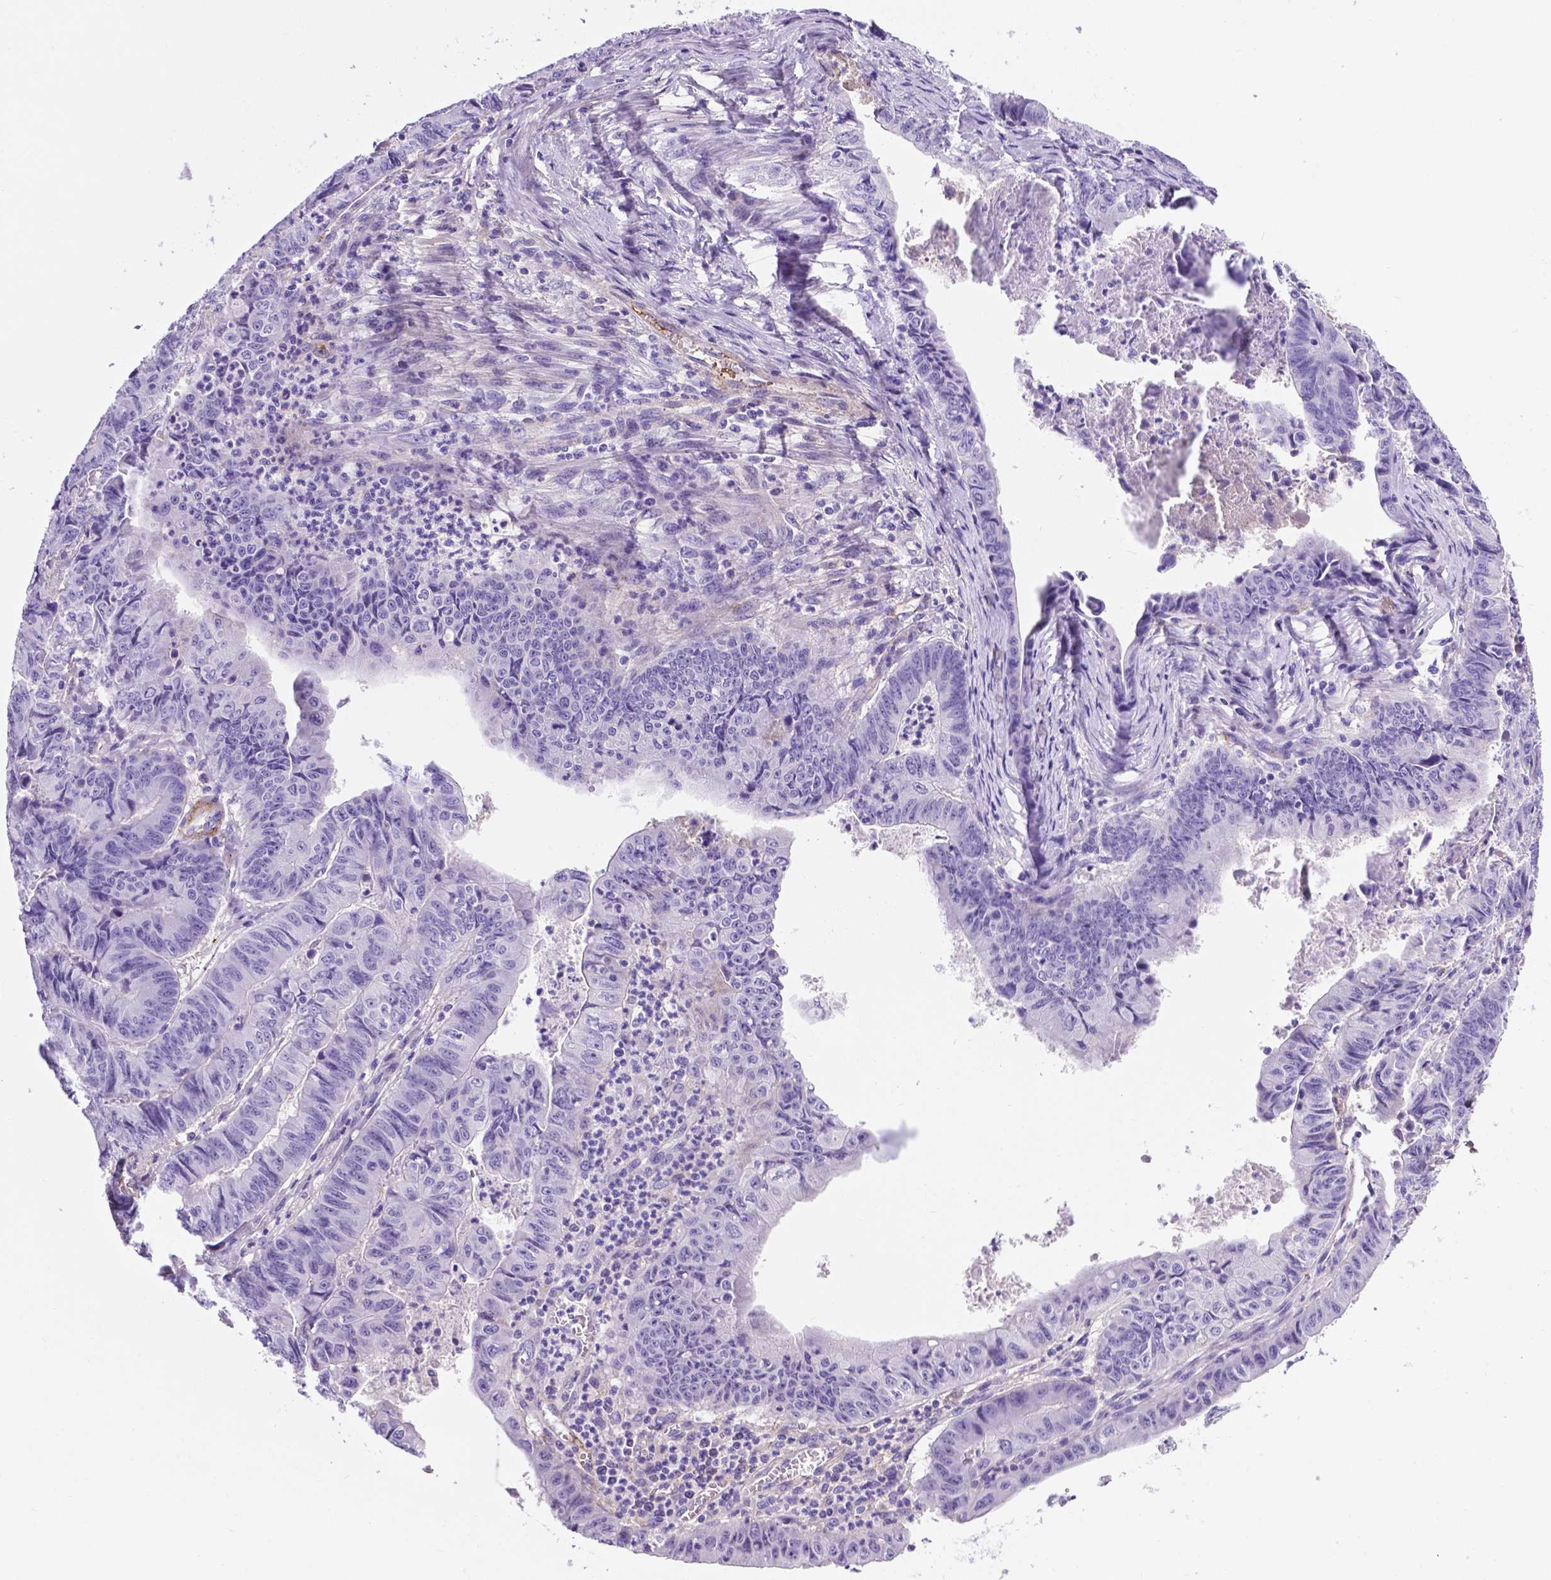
{"staining": {"intensity": "negative", "quantity": "none", "location": "none"}, "tissue": "stomach cancer", "cell_type": "Tumor cells", "image_type": "cancer", "snomed": [{"axis": "morphology", "description": "Adenocarcinoma, NOS"}, {"axis": "topography", "description": "Stomach, lower"}], "caption": "DAB immunohistochemical staining of stomach cancer (adenocarcinoma) reveals no significant expression in tumor cells.", "gene": "APOE", "patient": {"sex": "male", "age": 77}}